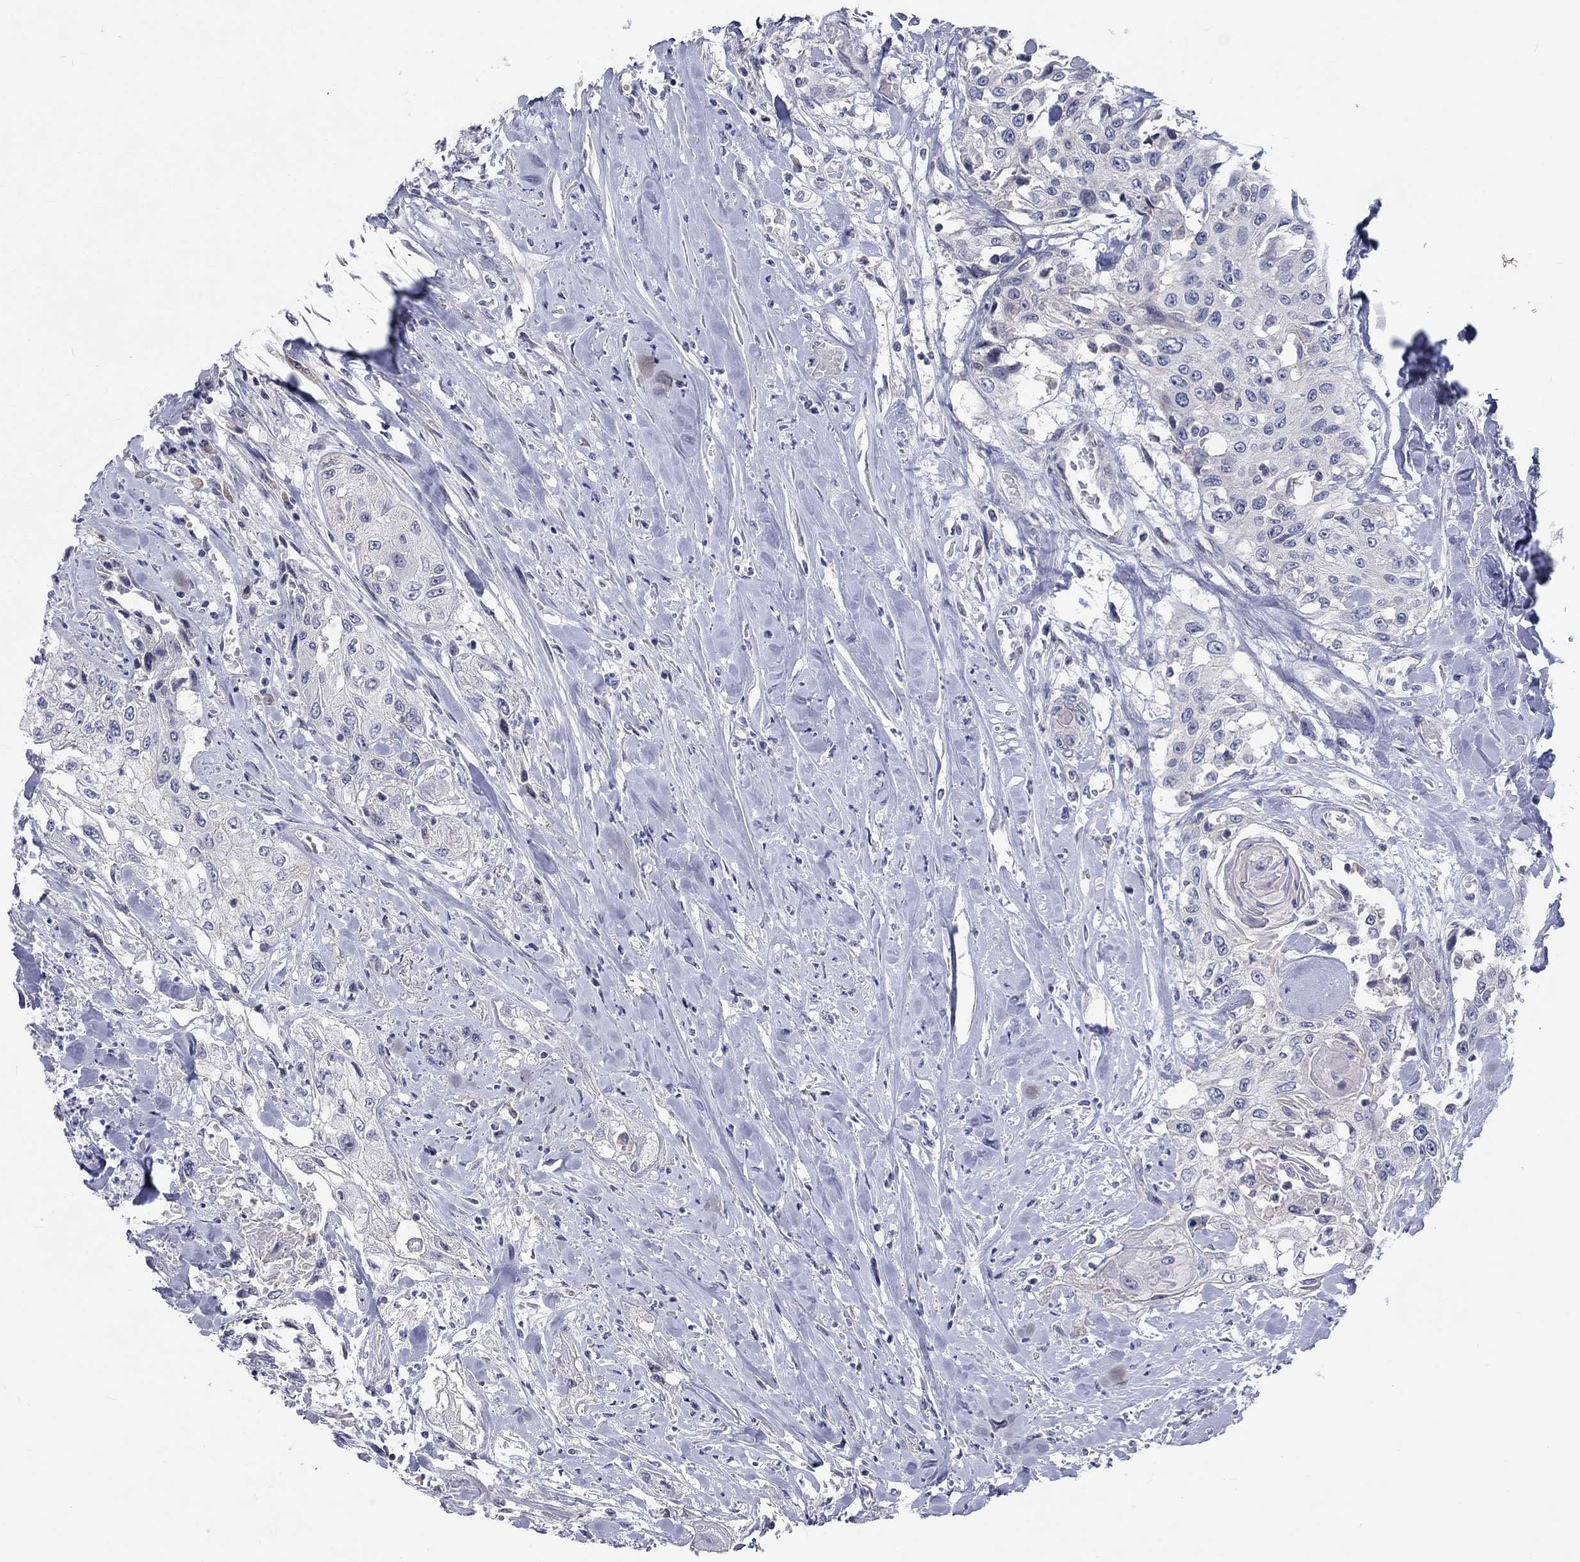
{"staining": {"intensity": "negative", "quantity": "none", "location": "none"}, "tissue": "head and neck cancer", "cell_type": "Tumor cells", "image_type": "cancer", "snomed": [{"axis": "morphology", "description": "Normal tissue, NOS"}, {"axis": "morphology", "description": "Squamous cell carcinoma, NOS"}, {"axis": "topography", "description": "Oral tissue"}, {"axis": "topography", "description": "Peripheral nerve tissue"}, {"axis": "topography", "description": "Head-Neck"}], "caption": "High power microscopy photomicrograph of an immunohistochemistry (IHC) micrograph of head and neck cancer (squamous cell carcinoma), revealing no significant staining in tumor cells. (DAB (3,3'-diaminobenzidine) immunohistochemistry (IHC), high magnification).", "gene": "PCDHGA10", "patient": {"sex": "female", "age": 59}}